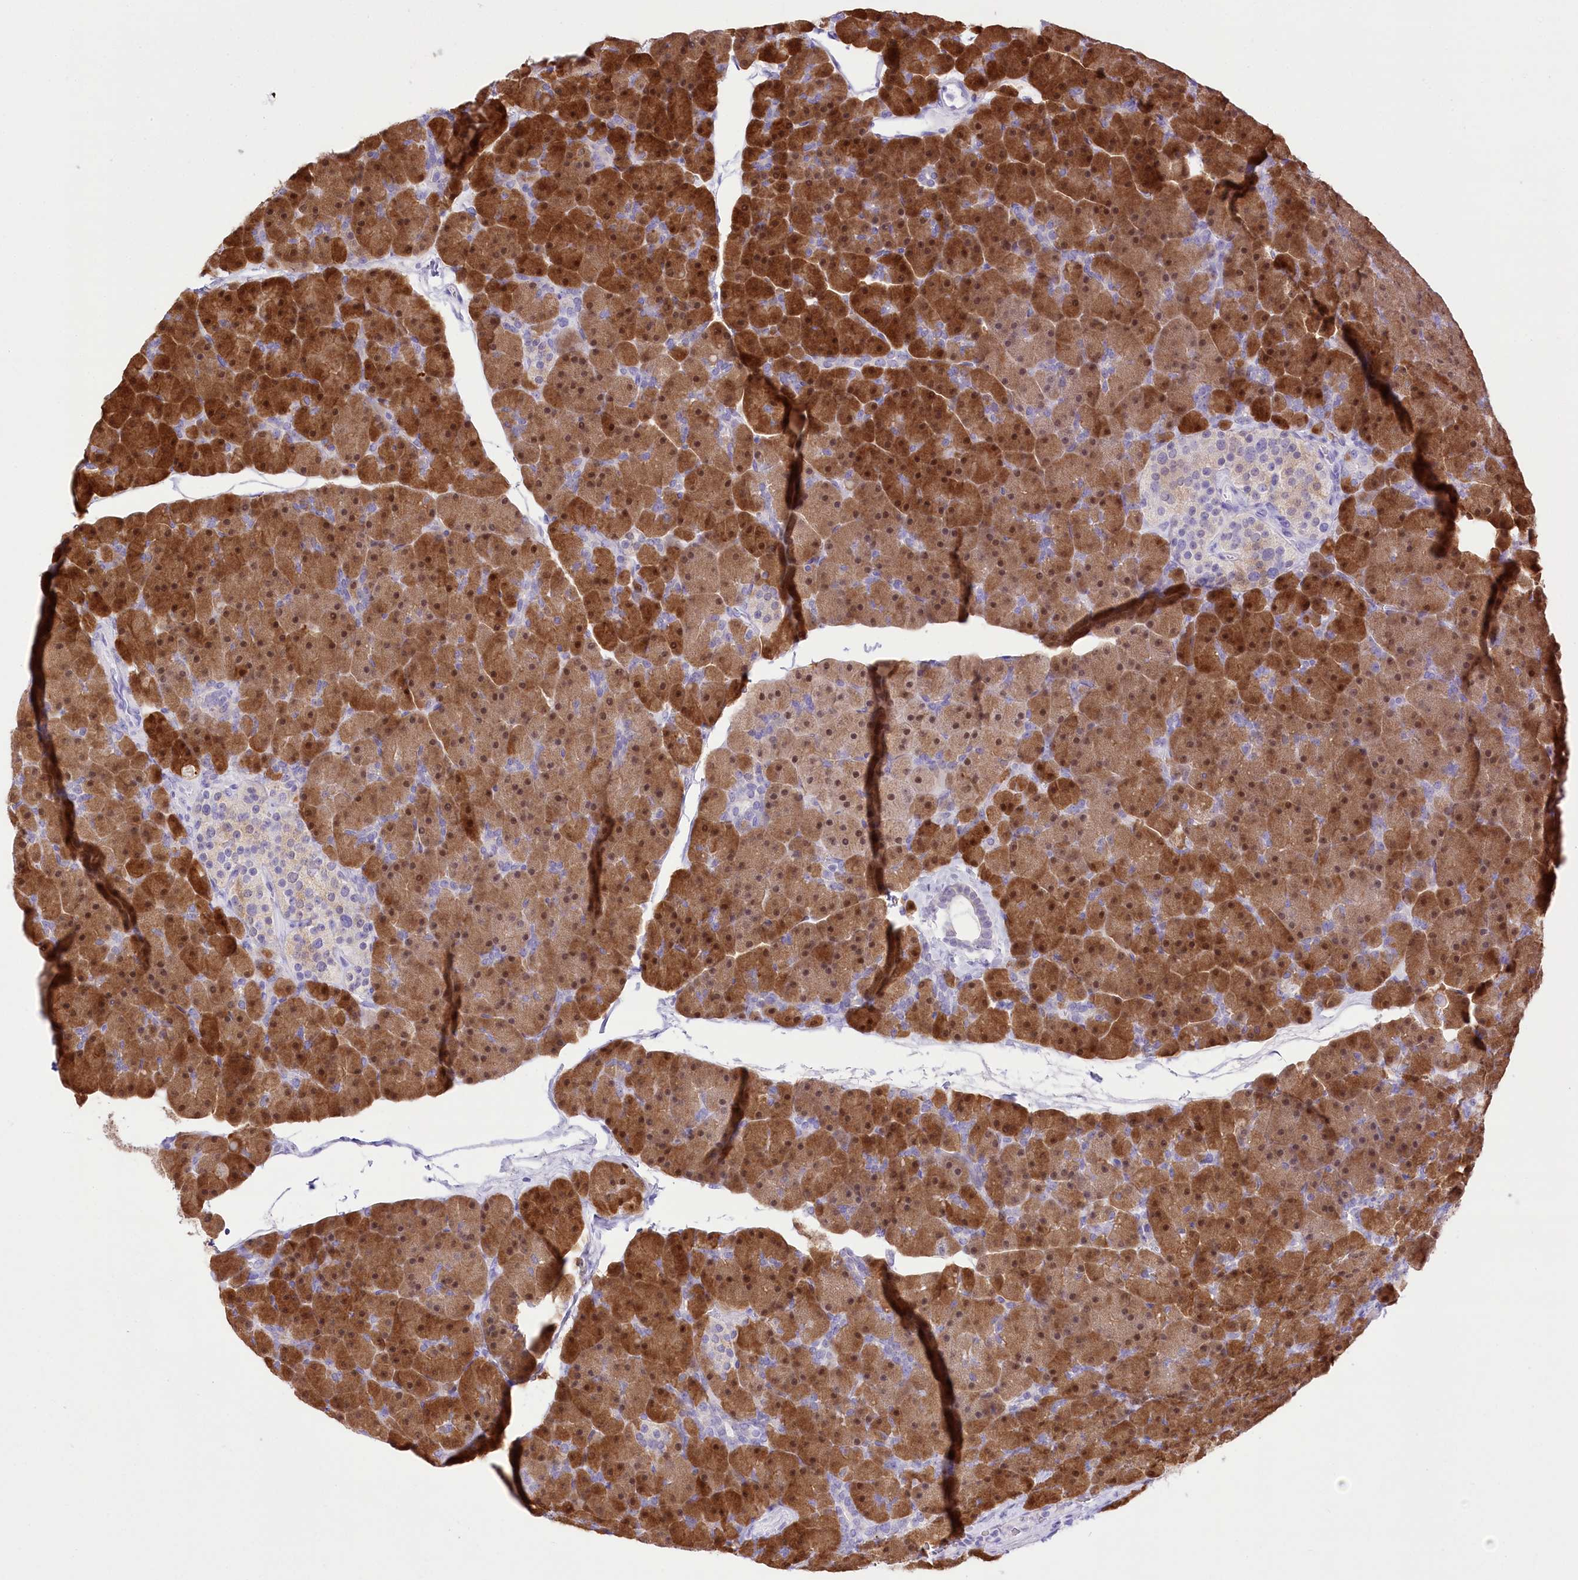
{"staining": {"intensity": "strong", "quantity": ">75%", "location": "cytoplasmic/membranous,nuclear"}, "tissue": "pancreas", "cell_type": "Exocrine glandular cells", "image_type": "normal", "snomed": [{"axis": "morphology", "description": "Normal tissue, NOS"}, {"axis": "topography", "description": "Pancreas"}], "caption": "Immunohistochemistry (IHC) of benign human pancreas exhibits high levels of strong cytoplasmic/membranous,nuclear positivity in approximately >75% of exocrine glandular cells.", "gene": "PBLD", "patient": {"sex": "male", "age": 36}}